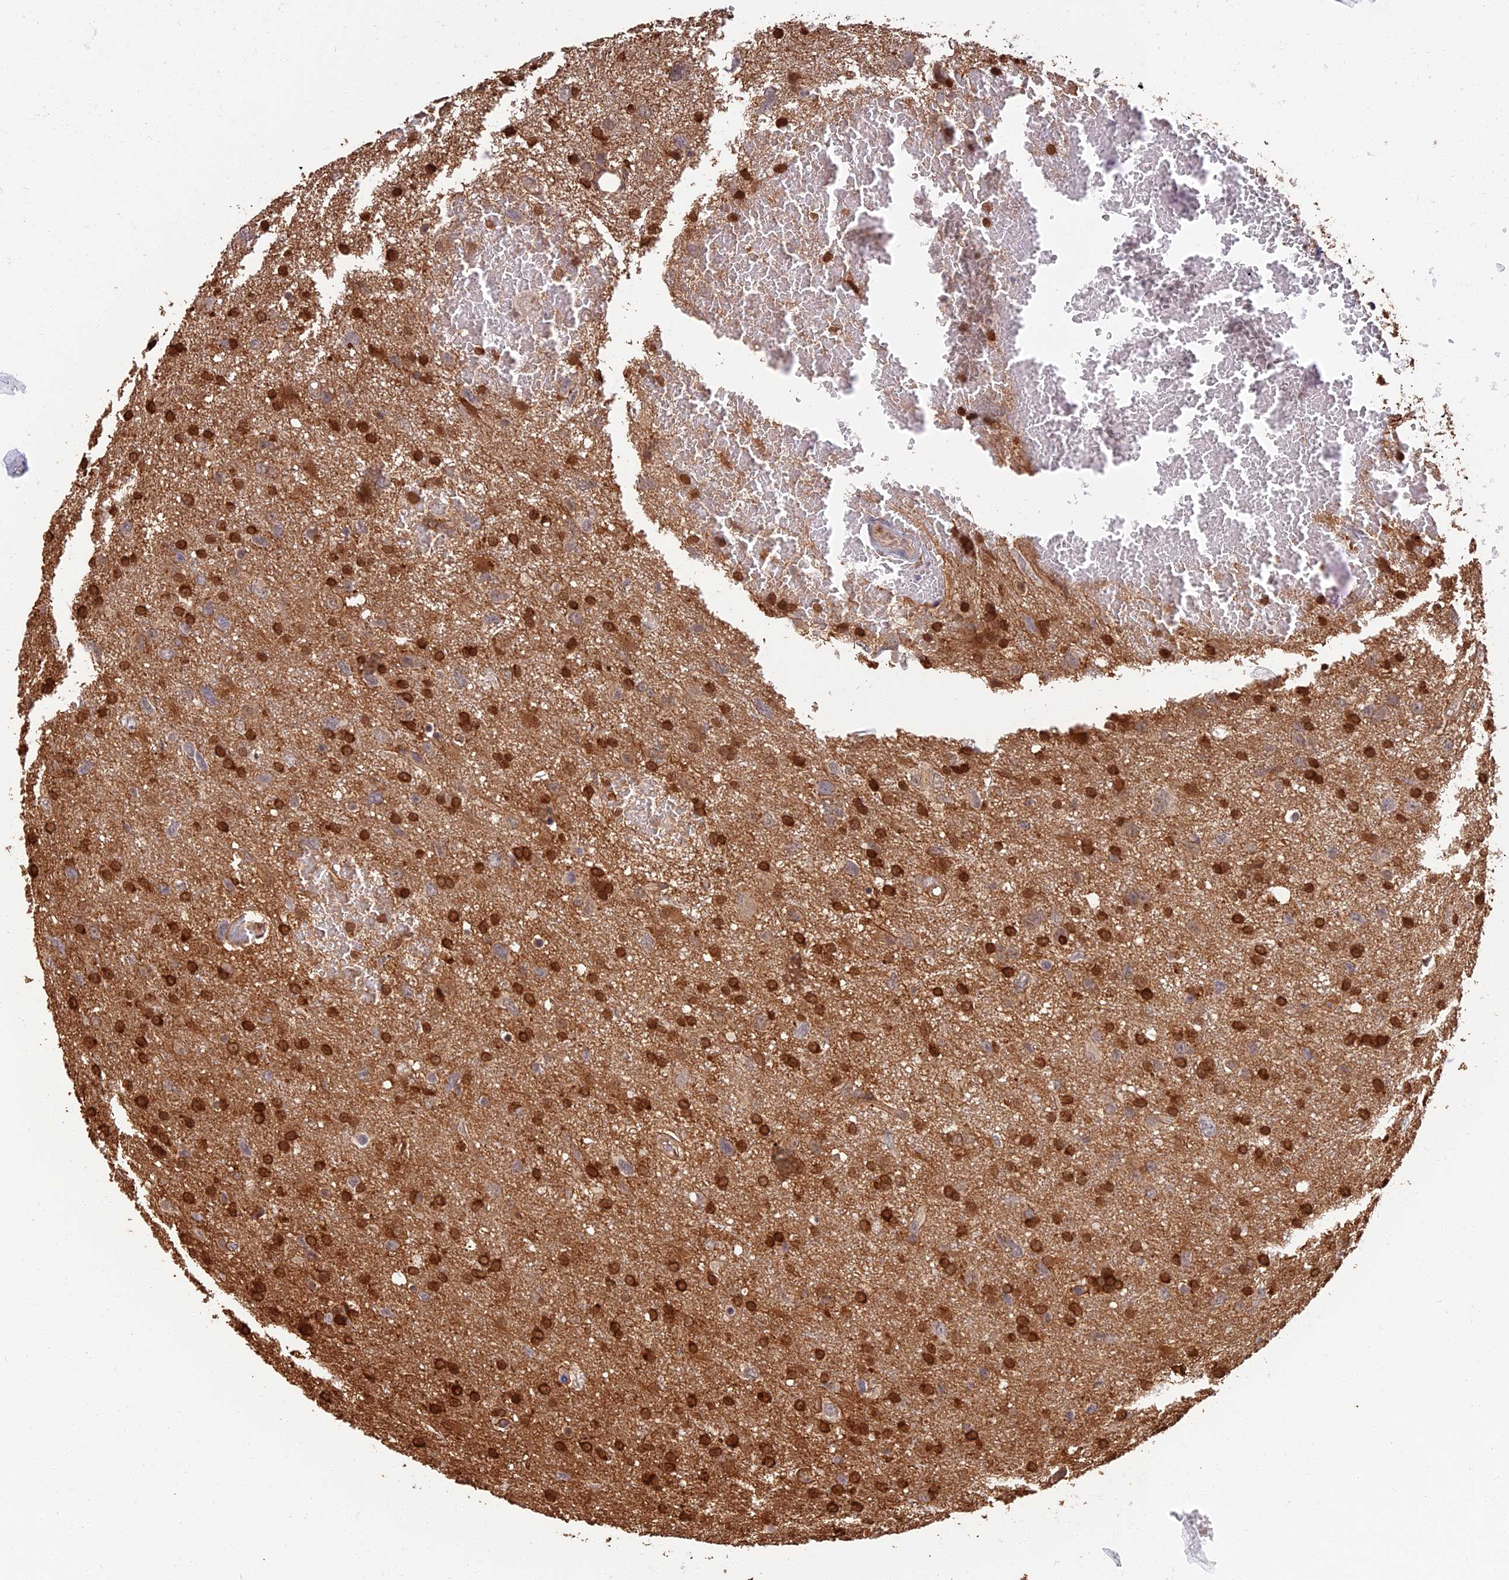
{"staining": {"intensity": "moderate", "quantity": "<25%", "location": "cytoplasmic/membranous,nuclear"}, "tissue": "glioma", "cell_type": "Tumor cells", "image_type": "cancer", "snomed": [{"axis": "morphology", "description": "Glioma, malignant, High grade"}, {"axis": "topography", "description": "Brain"}], "caption": "Malignant glioma (high-grade) tissue reveals moderate cytoplasmic/membranous and nuclear positivity in approximately <25% of tumor cells, visualized by immunohistochemistry.", "gene": "LRRN3", "patient": {"sex": "male", "age": 61}}